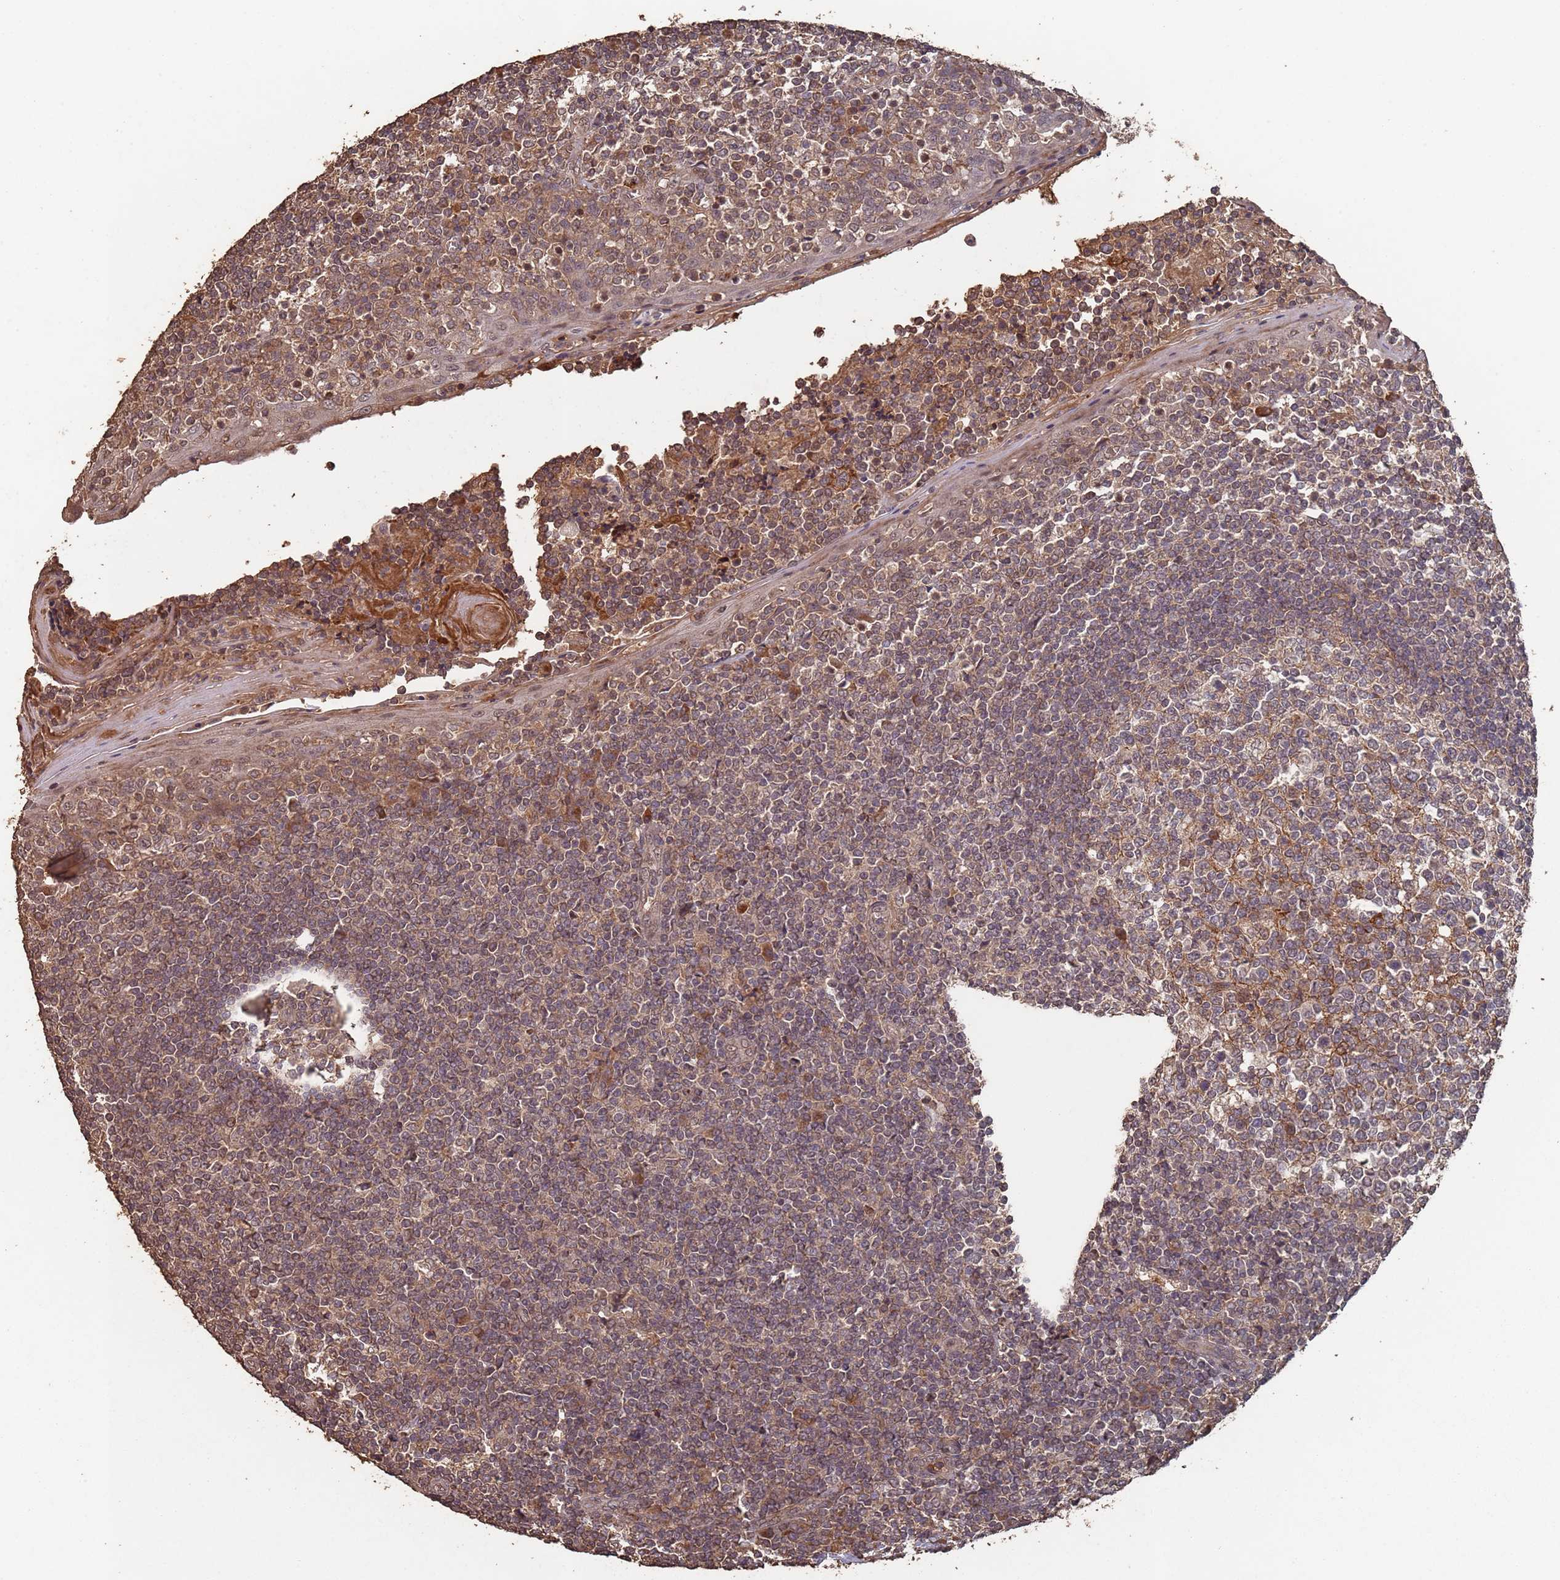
{"staining": {"intensity": "moderate", "quantity": "<25%", "location": "cytoplasmic/membranous"}, "tissue": "tonsil", "cell_type": "Germinal center cells", "image_type": "normal", "snomed": [{"axis": "morphology", "description": "Normal tissue, NOS"}, {"axis": "topography", "description": "Tonsil"}], "caption": "Tonsil stained with DAB immunohistochemistry shows low levels of moderate cytoplasmic/membranous expression in about <25% of germinal center cells. (DAB (3,3'-diaminobenzidine) IHC with brightfield microscopy, high magnification).", "gene": "FRAT1", "patient": {"sex": "female", "age": 19}}